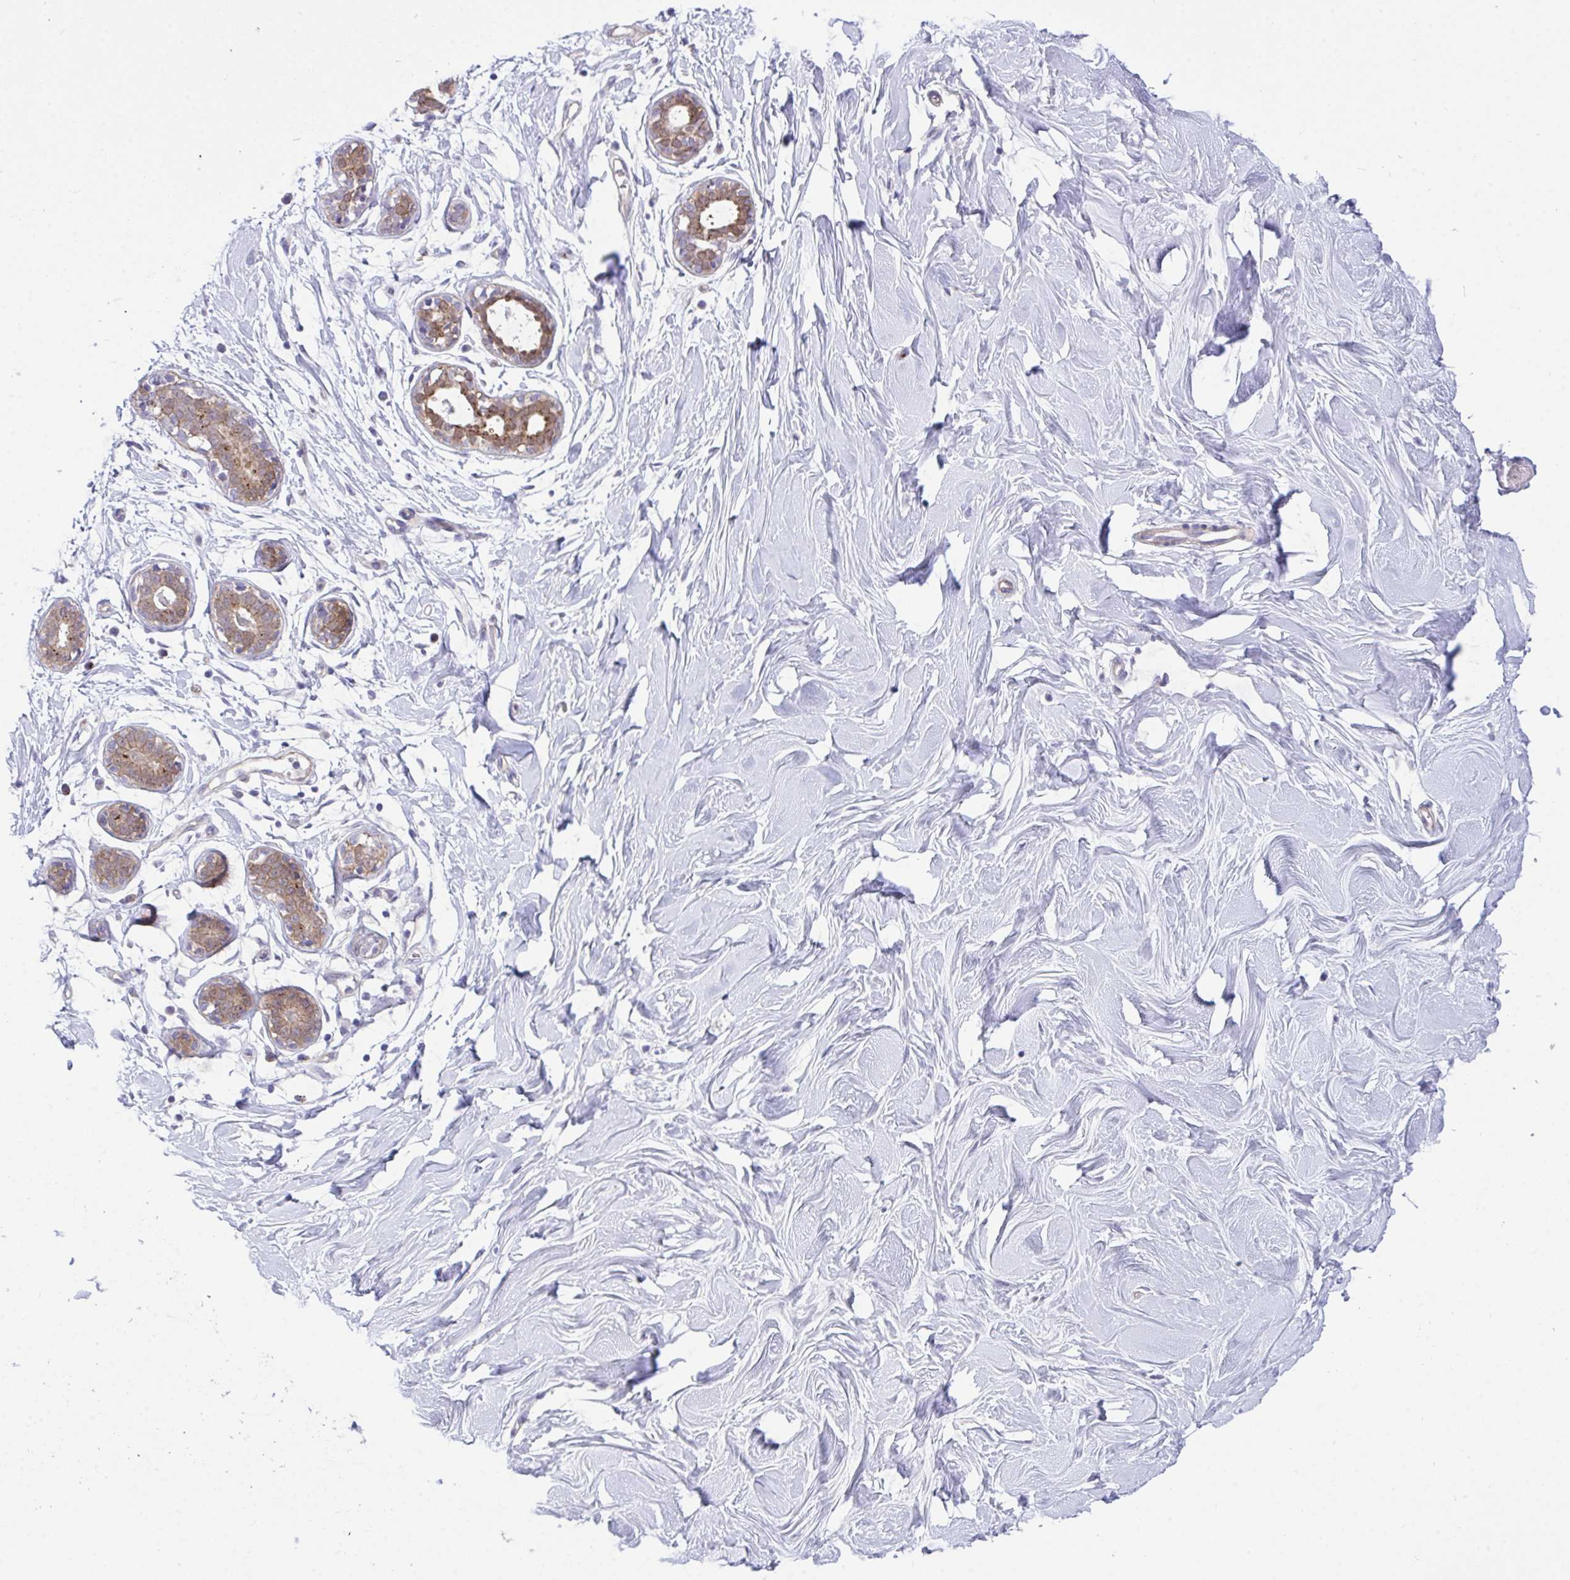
{"staining": {"intensity": "negative", "quantity": "none", "location": "none"}, "tissue": "breast", "cell_type": "Adipocytes", "image_type": "normal", "snomed": [{"axis": "morphology", "description": "Normal tissue, NOS"}, {"axis": "topography", "description": "Breast"}], "caption": "A high-resolution histopathology image shows immunohistochemistry (IHC) staining of unremarkable breast, which displays no significant staining in adipocytes.", "gene": "HOXD12", "patient": {"sex": "female", "age": 27}}